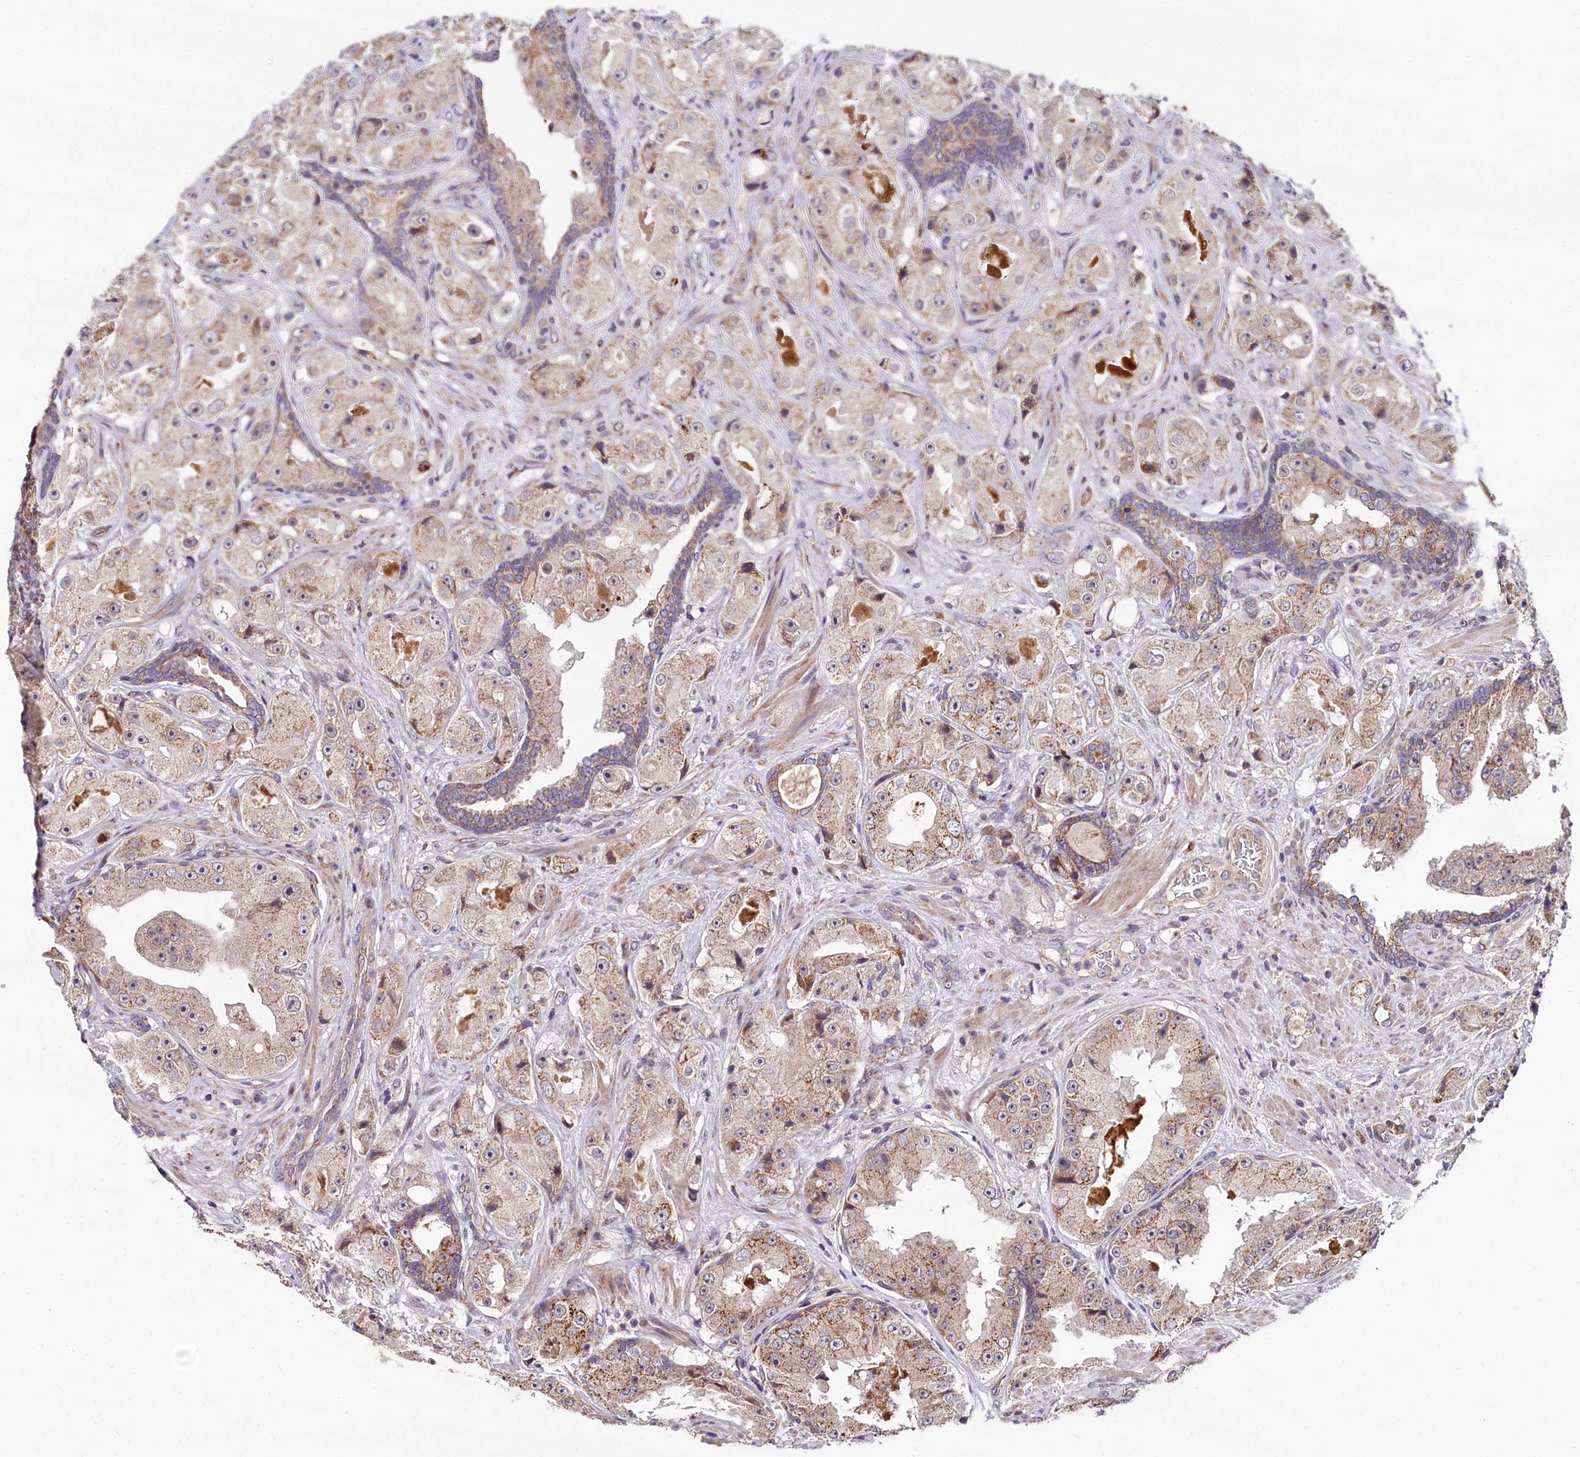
{"staining": {"intensity": "weak", "quantity": ">75%", "location": "cytoplasmic/membranous"}, "tissue": "prostate cancer", "cell_type": "Tumor cells", "image_type": "cancer", "snomed": [{"axis": "morphology", "description": "Adenocarcinoma, High grade"}, {"axis": "topography", "description": "Prostate"}], "caption": "Tumor cells display weak cytoplasmic/membranous expression in approximately >75% of cells in high-grade adenocarcinoma (prostate). Immunohistochemistry stains the protein in brown and the nuclei are stained blue.", "gene": "SPRYD3", "patient": {"sex": "male", "age": 73}}